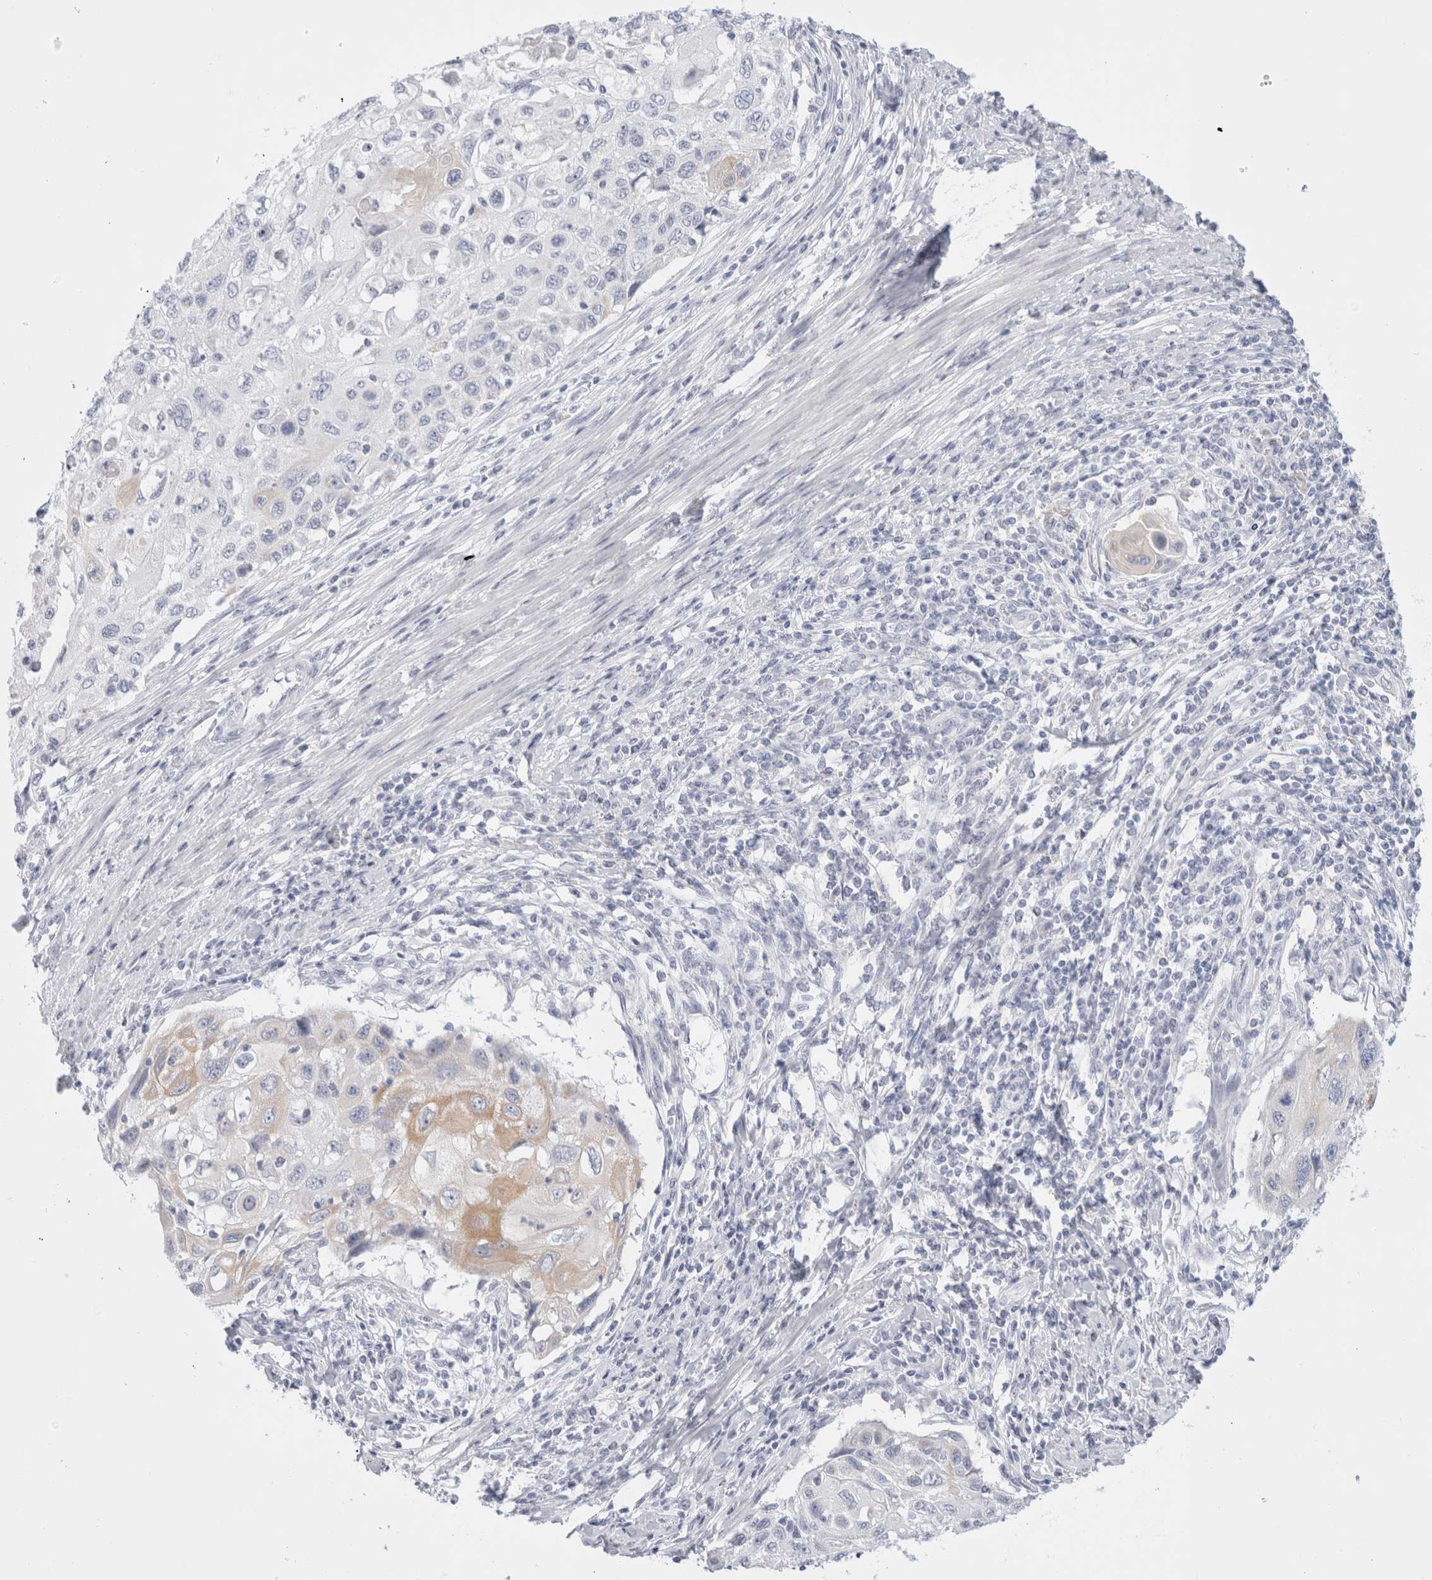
{"staining": {"intensity": "weak", "quantity": "25%-75%", "location": "cytoplasmic/membranous"}, "tissue": "cervical cancer", "cell_type": "Tumor cells", "image_type": "cancer", "snomed": [{"axis": "morphology", "description": "Squamous cell carcinoma, NOS"}, {"axis": "topography", "description": "Cervix"}], "caption": "Immunohistochemistry (DAB (3,3'-diaminobenzidine)) staining of human cervical cancer (squamous cell carcinoma) displays weak cytoplasmic/membranous protein expression in approximately 25%-75% of tumor cells.", "gene": "MUC15", "patient": {"sex": "female", "age": 70}}